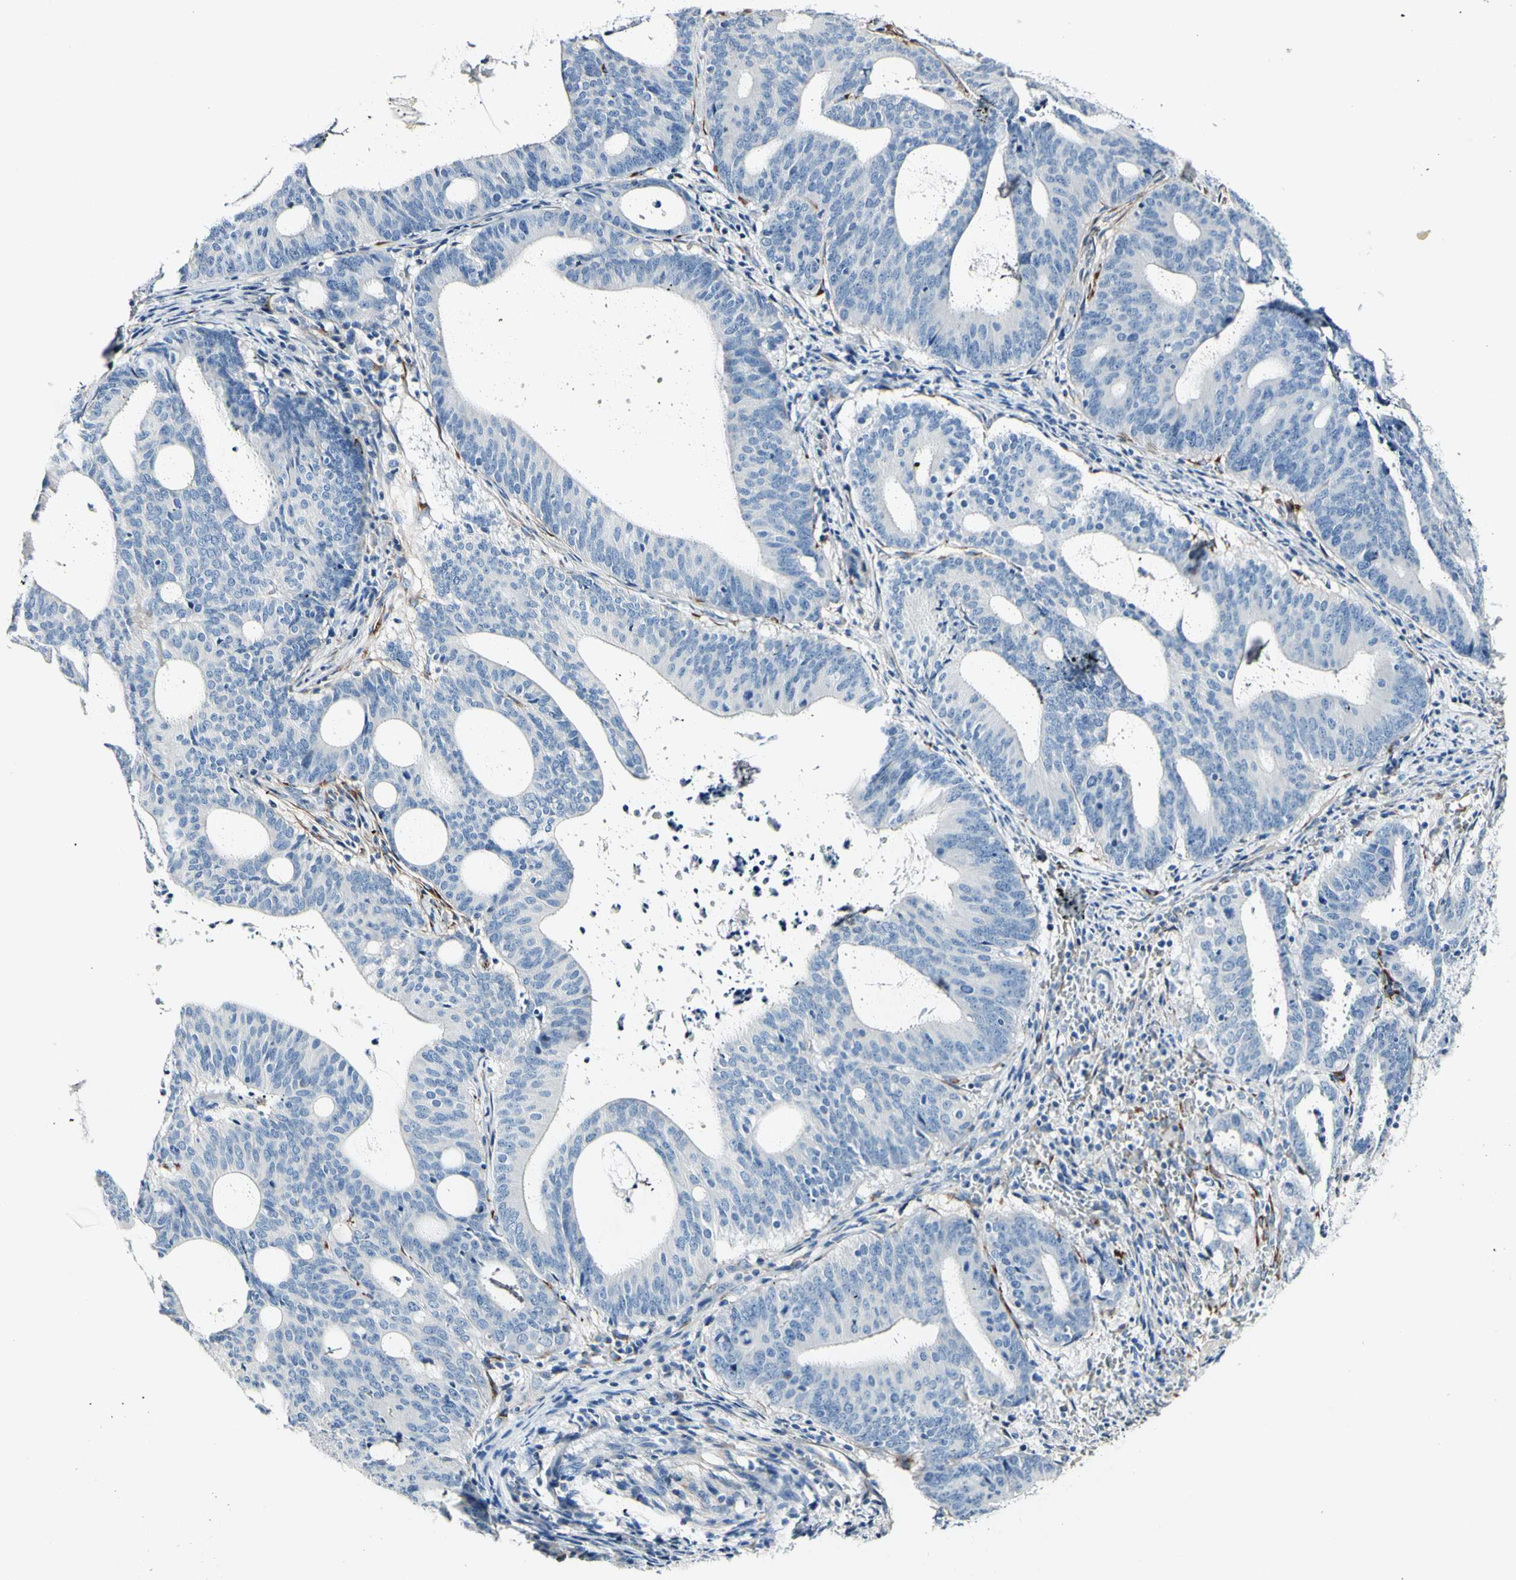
{"staining": {"intensity": "negative", "quantity": "none", "location": "none"}, "tissue": "endometrial cancer", "cell_type": "Tumor cells", "image_type": "cancer", "snomed": [{"axis": "morphology", "description": "Adenocarcinoma, NOS"}, {"axis": "topography", "description": "Uterus"}], "caption": "The micrograph reveals no staining of tumor cells in endometrial cancer. (DAB (3,3'-diaminobenzidine) immunohistochemistry (IHC), high magnification).", "gene": "COL6A3", "patient": {"sex": "female", "age": 83}}